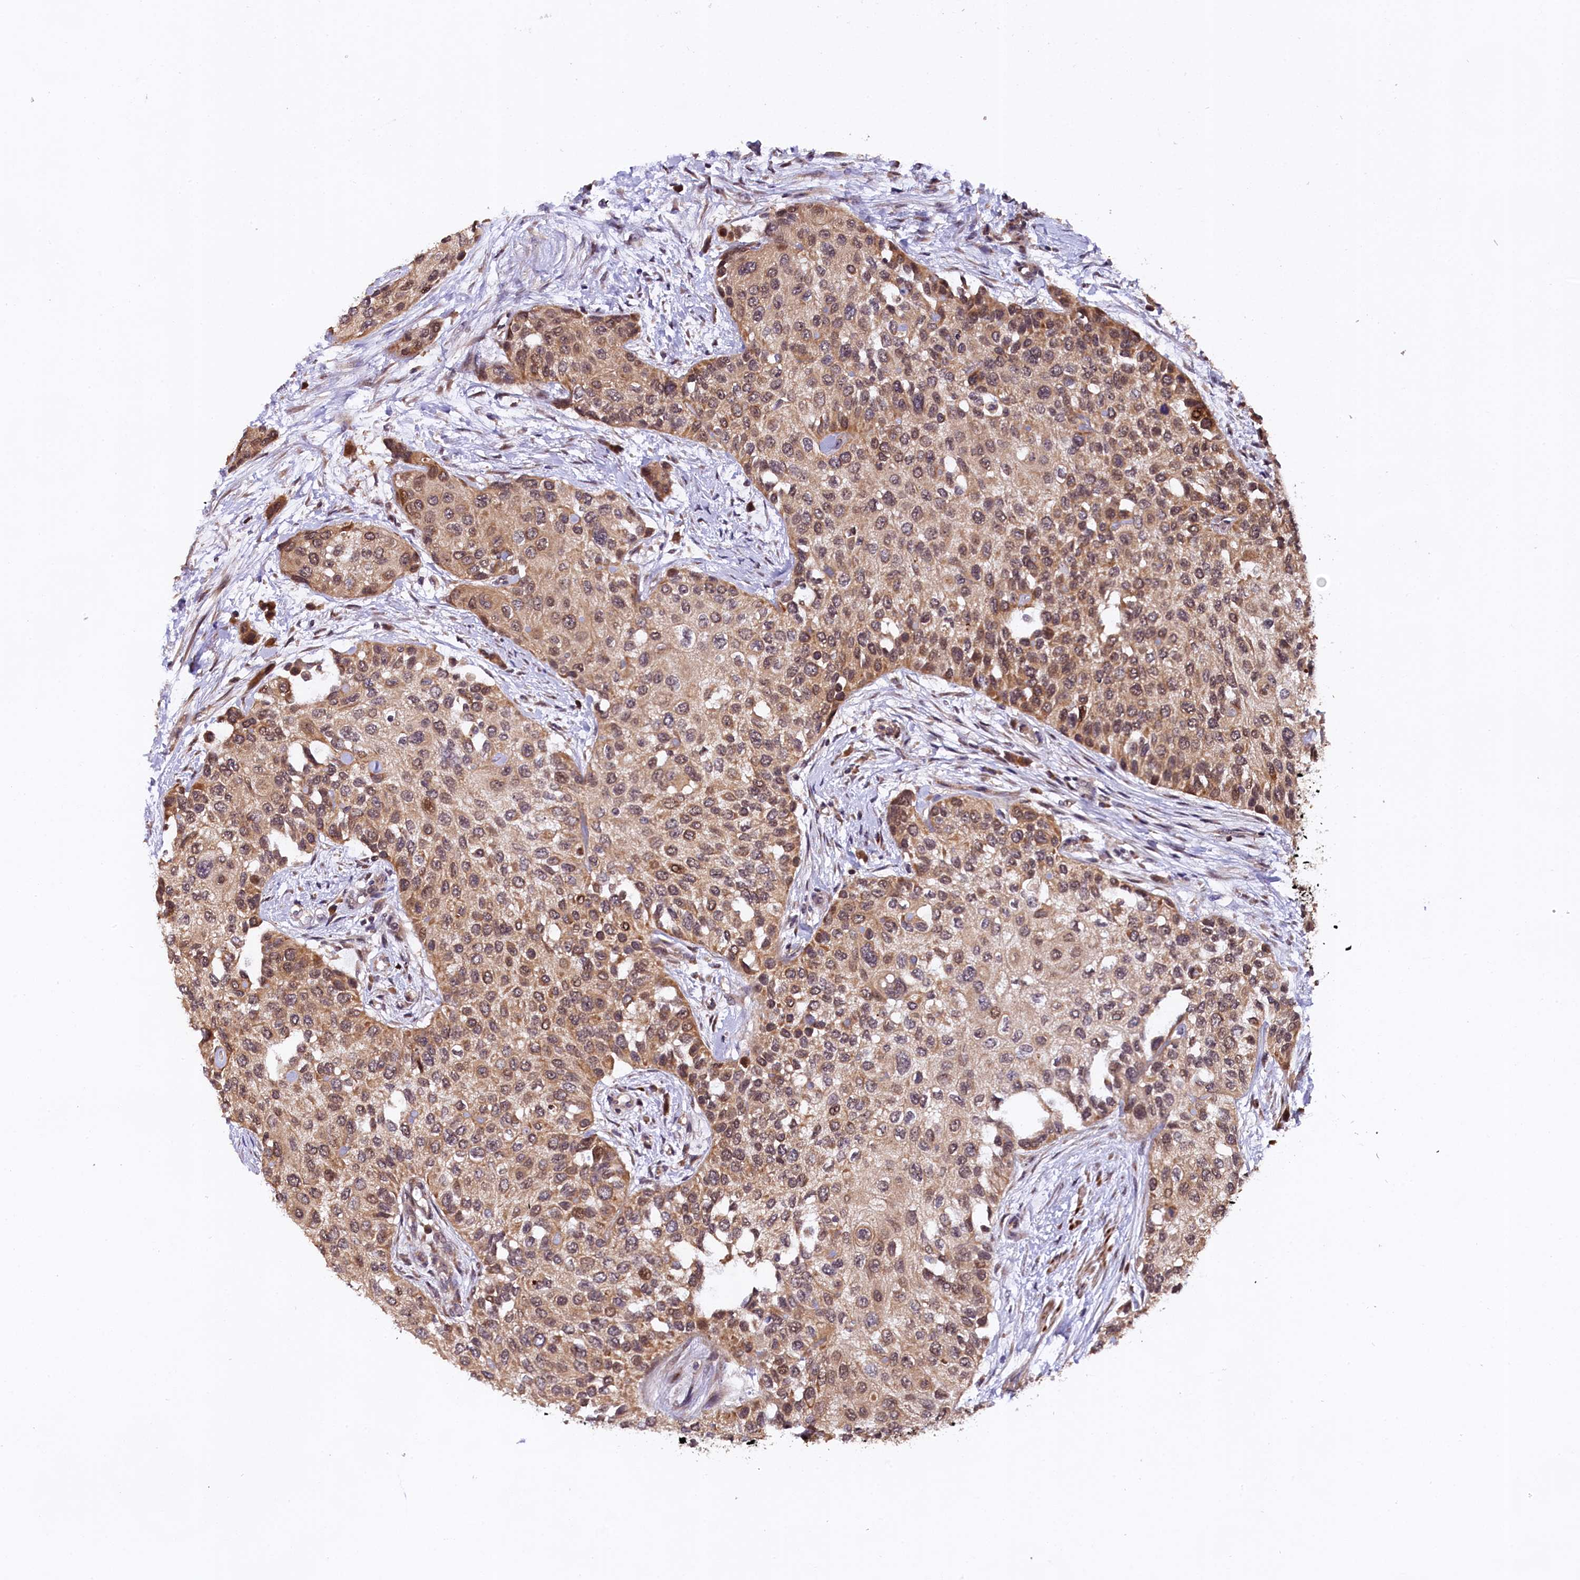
{"staining": {"intensity": "moderate", "quantity": ">75%", "location": "cytoplasmic/membranous,nuclear"}, "tissue": "urothelial cancer", "cell_type": "Tumor cells", "image_type": "cancer", "snomed": [{"axis": "morphology", "description": "Normal tissue, NOS"}, {"axis": "morphology", "description": "Urothelial carcinoma, High grade"}, {"axis": "topography", "description": "Vascular tissue"}, {"axis": "topography", "description": "Urinary bladder"}], "caption": "High-grade urothelial carcinoma stained with IHC displays moderate cytoplasmic/membranous and nuclear expression in approximately >75% of tumor cells.", "gene": "DOHH", "patient": {"sex": "female", "age": 56}}